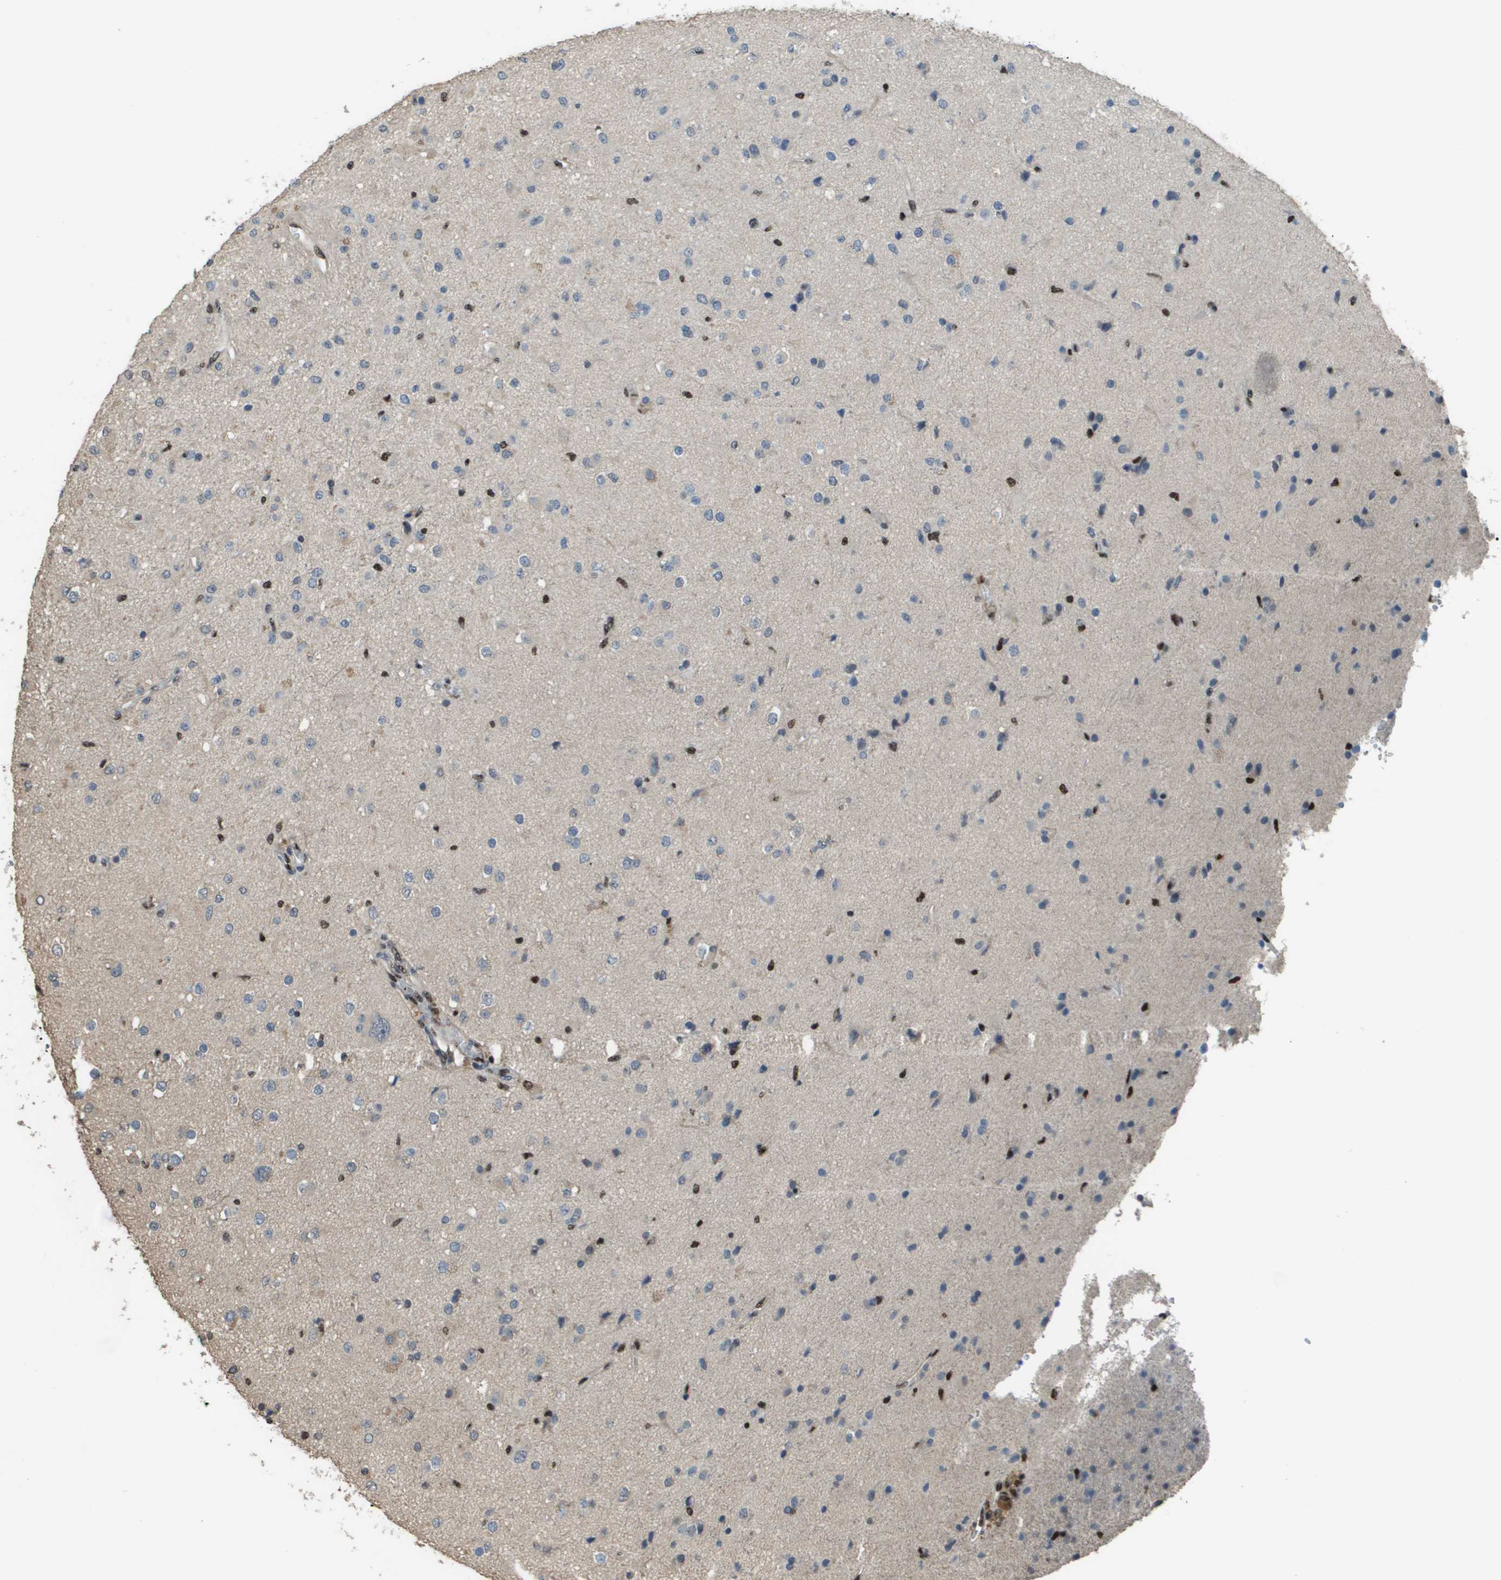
{"staining": {"intensity": "strong", "quantity": "<25%", "location": "nuclear"}, "tissue": "glioma", "cell_type": "Tumor cells", "image_type": "cancer", "snomed": [{"axis": "morphology", "description": "Glioma, malignant, Low grade"}, {"axis": "topography", "description": "Brain"}], "caption": "Immunohistochemical staining of glioma reveals medium levels of strong nuclear expression in about <25% of tumor cells.", "gene": "SP100", "patient": {"sex": "male", "age": 65}}